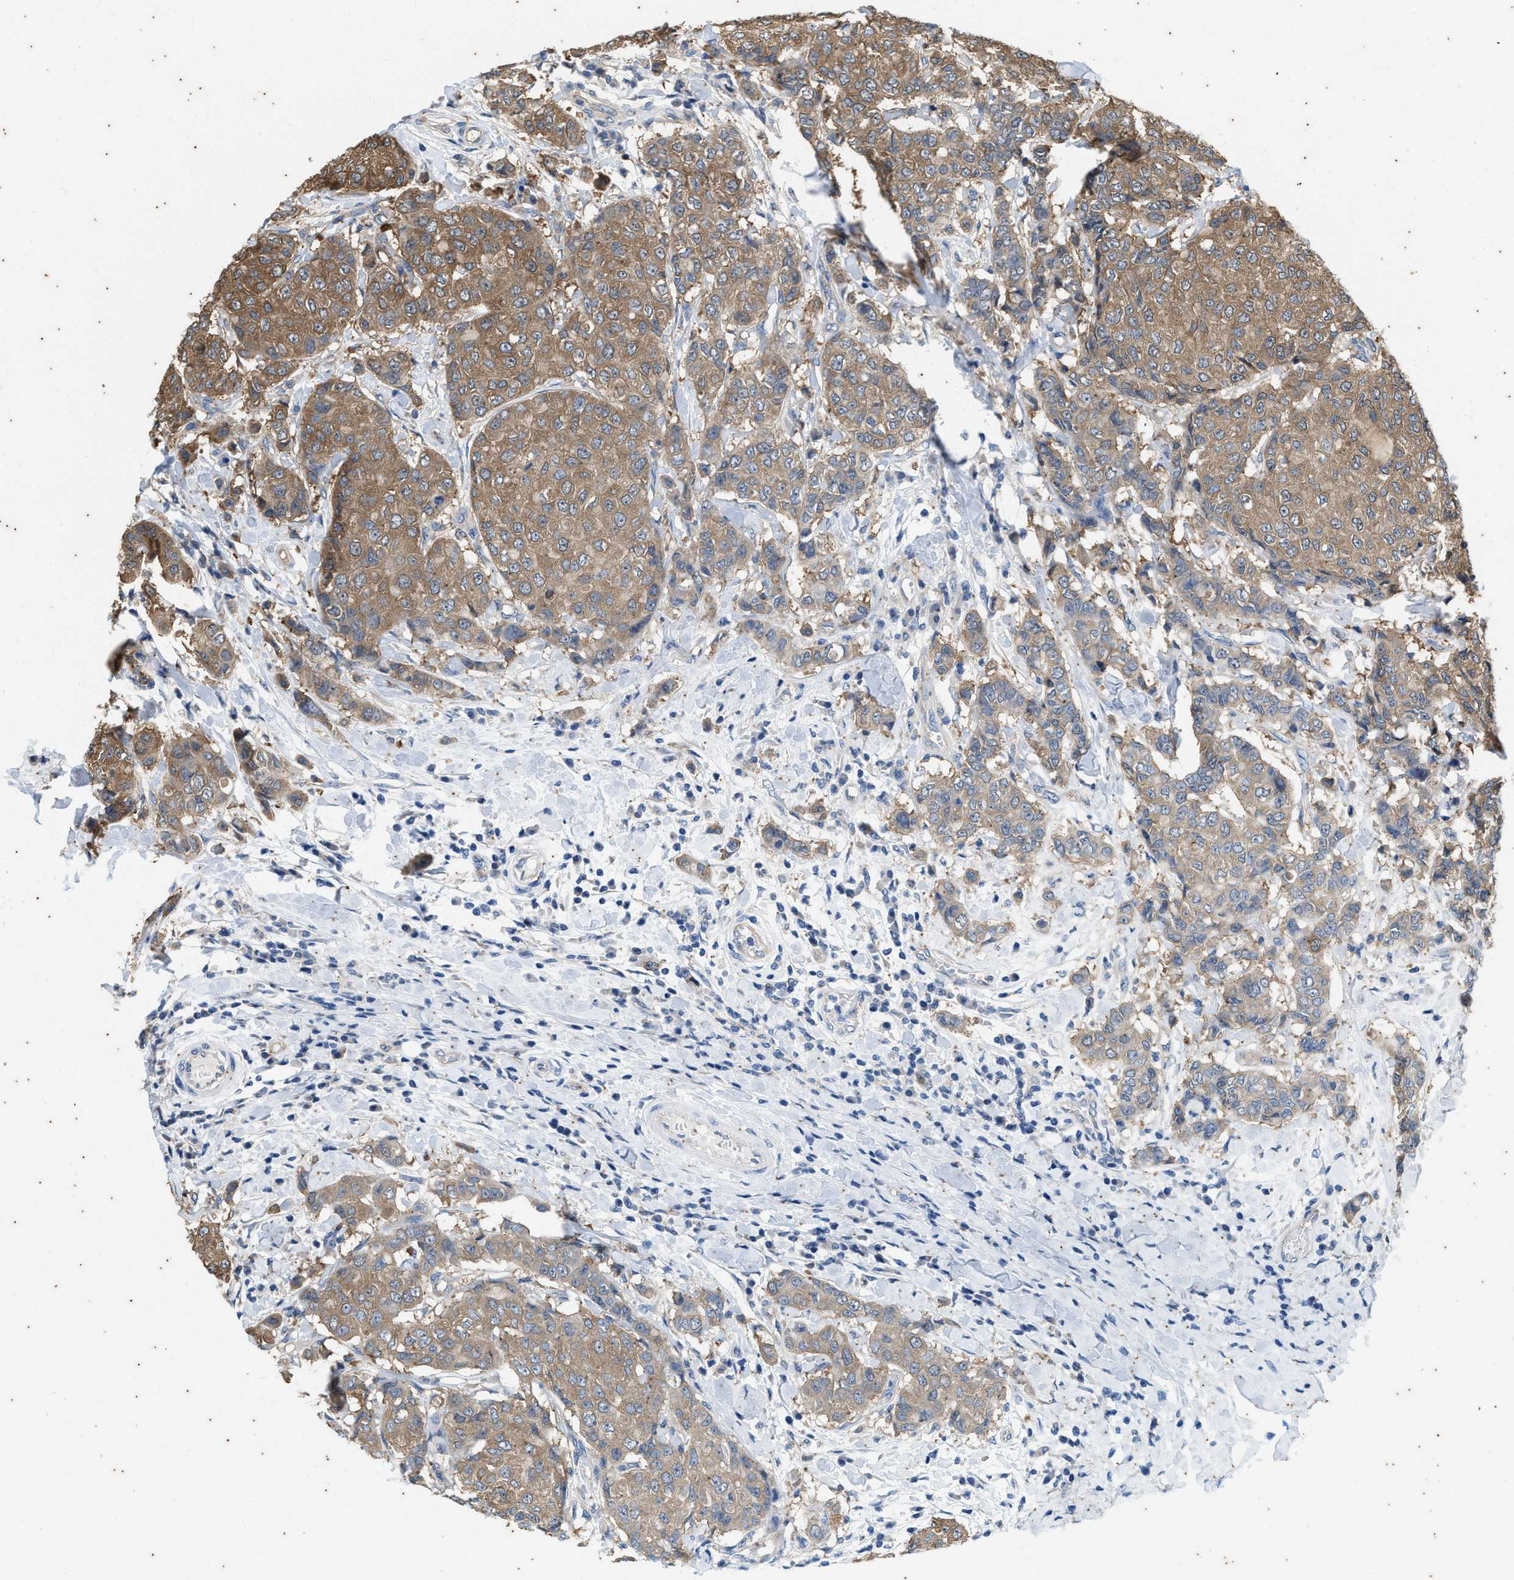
{"staining": {"intensity": "moderate", "quantity": ">75%", "location": "cytoplasmic/membranous"}, "tissue": "breast cancer", "cell_type": "Tumor cells", "image_type": "cancer", "snomed": [{"axis": "morphology", "description": "Duct carcinoma"}, {"axis": "topography", "description": "Breast"}], "caption": "Breast infiltrating ductal carcinoma was stained to show a protein in brown. There is medium levels of moderate cytoplasmic/membranous positivity in about >75% of tumor cells. (brown staining indicates protein expression, while blue staining denotes nuclei).", "gene": "COX19", "patient": {"sex": "female", "age": 27}}